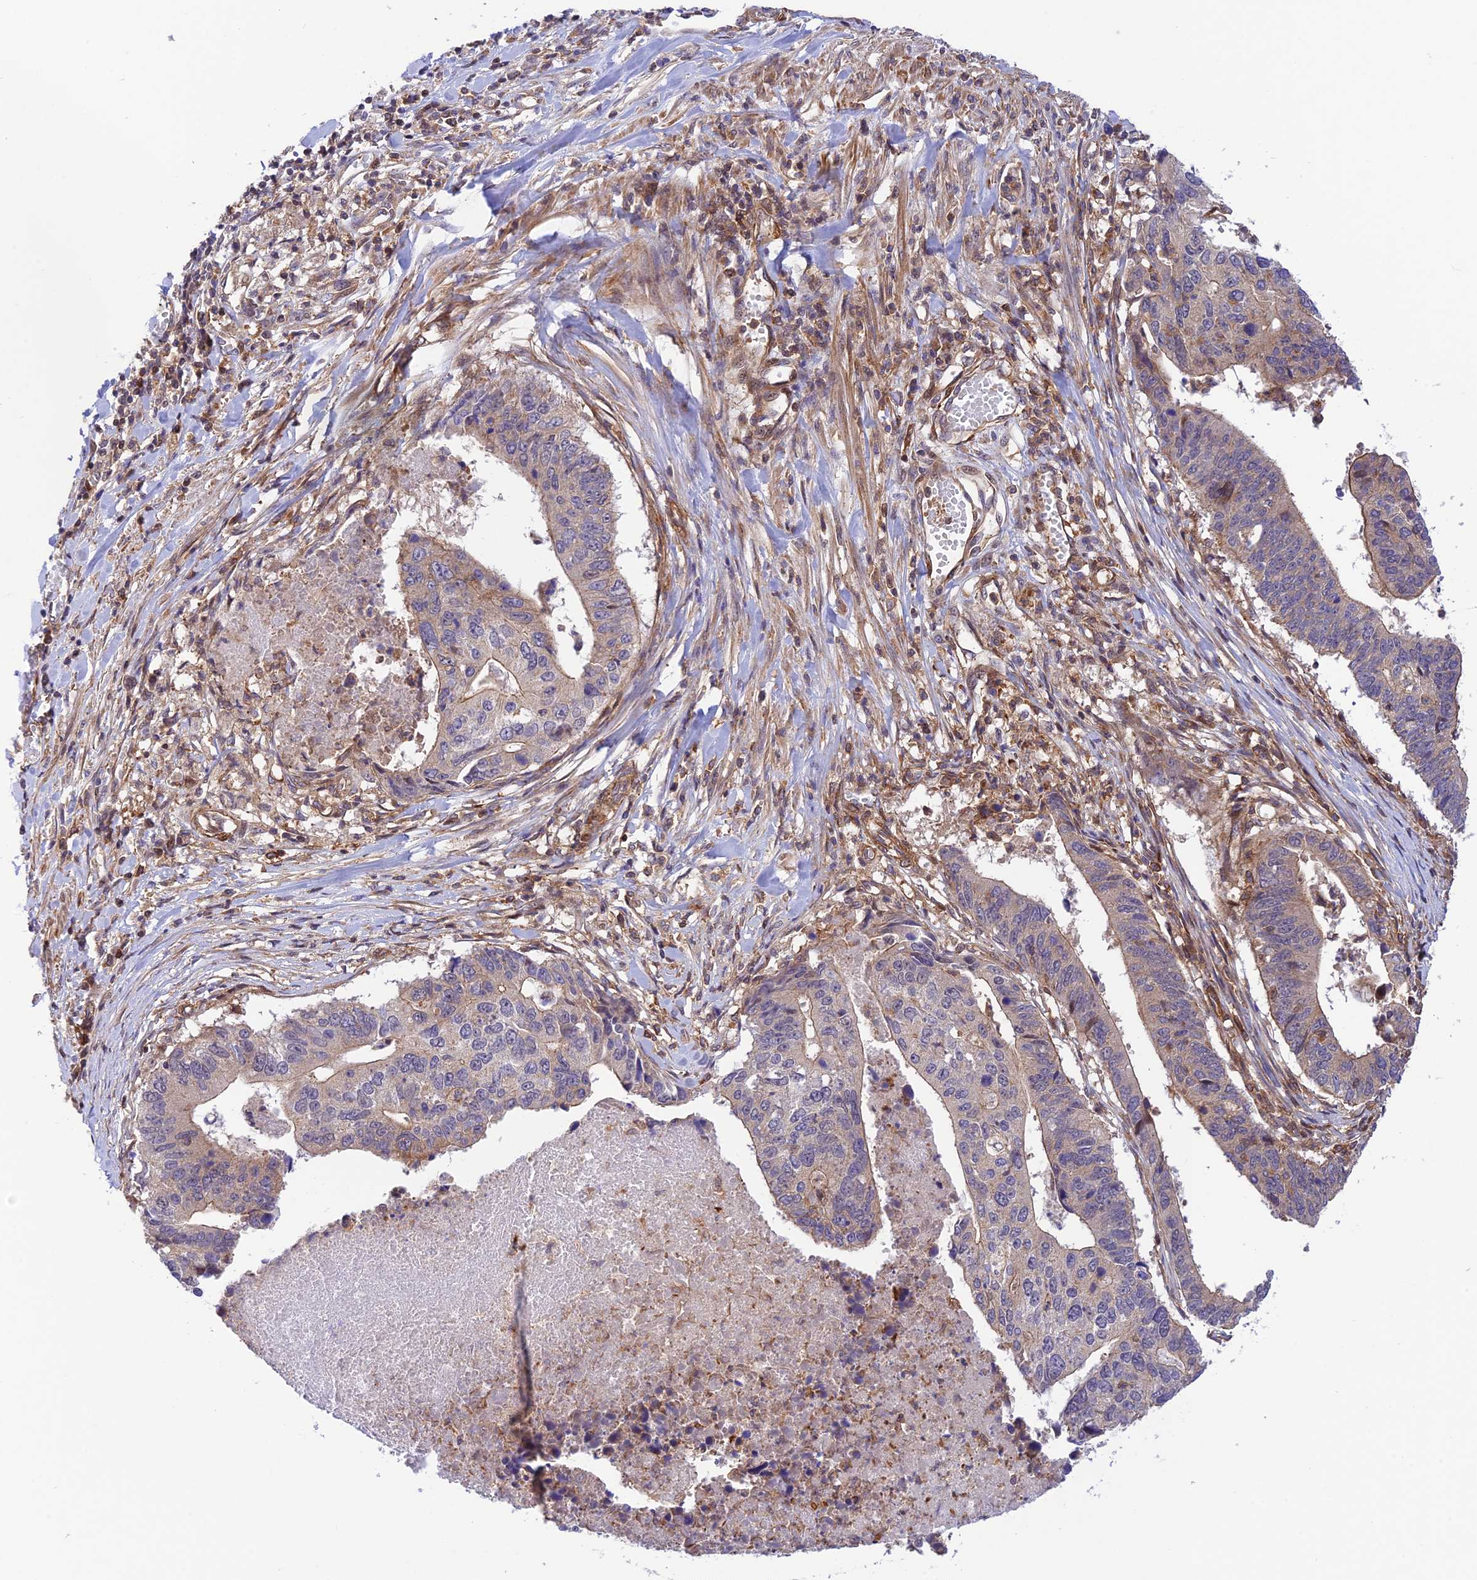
{"staining": {"intensity": "moderate", "quantity": "<25%", "location": "cytoplasmic/membranous"}, "tissue": "stomach cancer", "cell_type": "Tumor cells", "image_type": "cancer", "snomed": [{"axis": "morphology", "description": "Adenocarcinoma, NOS"}, {"axis": "topography", "description": "Stomach"}], "caption": "IHC of human stomach adenocarcinoma reveals low levels of moderate cytoplasmic/membranous expression in about <25% of tumor cells.", "gene": "EVI5L", "patient": {"sex": "male", "age": 59}}